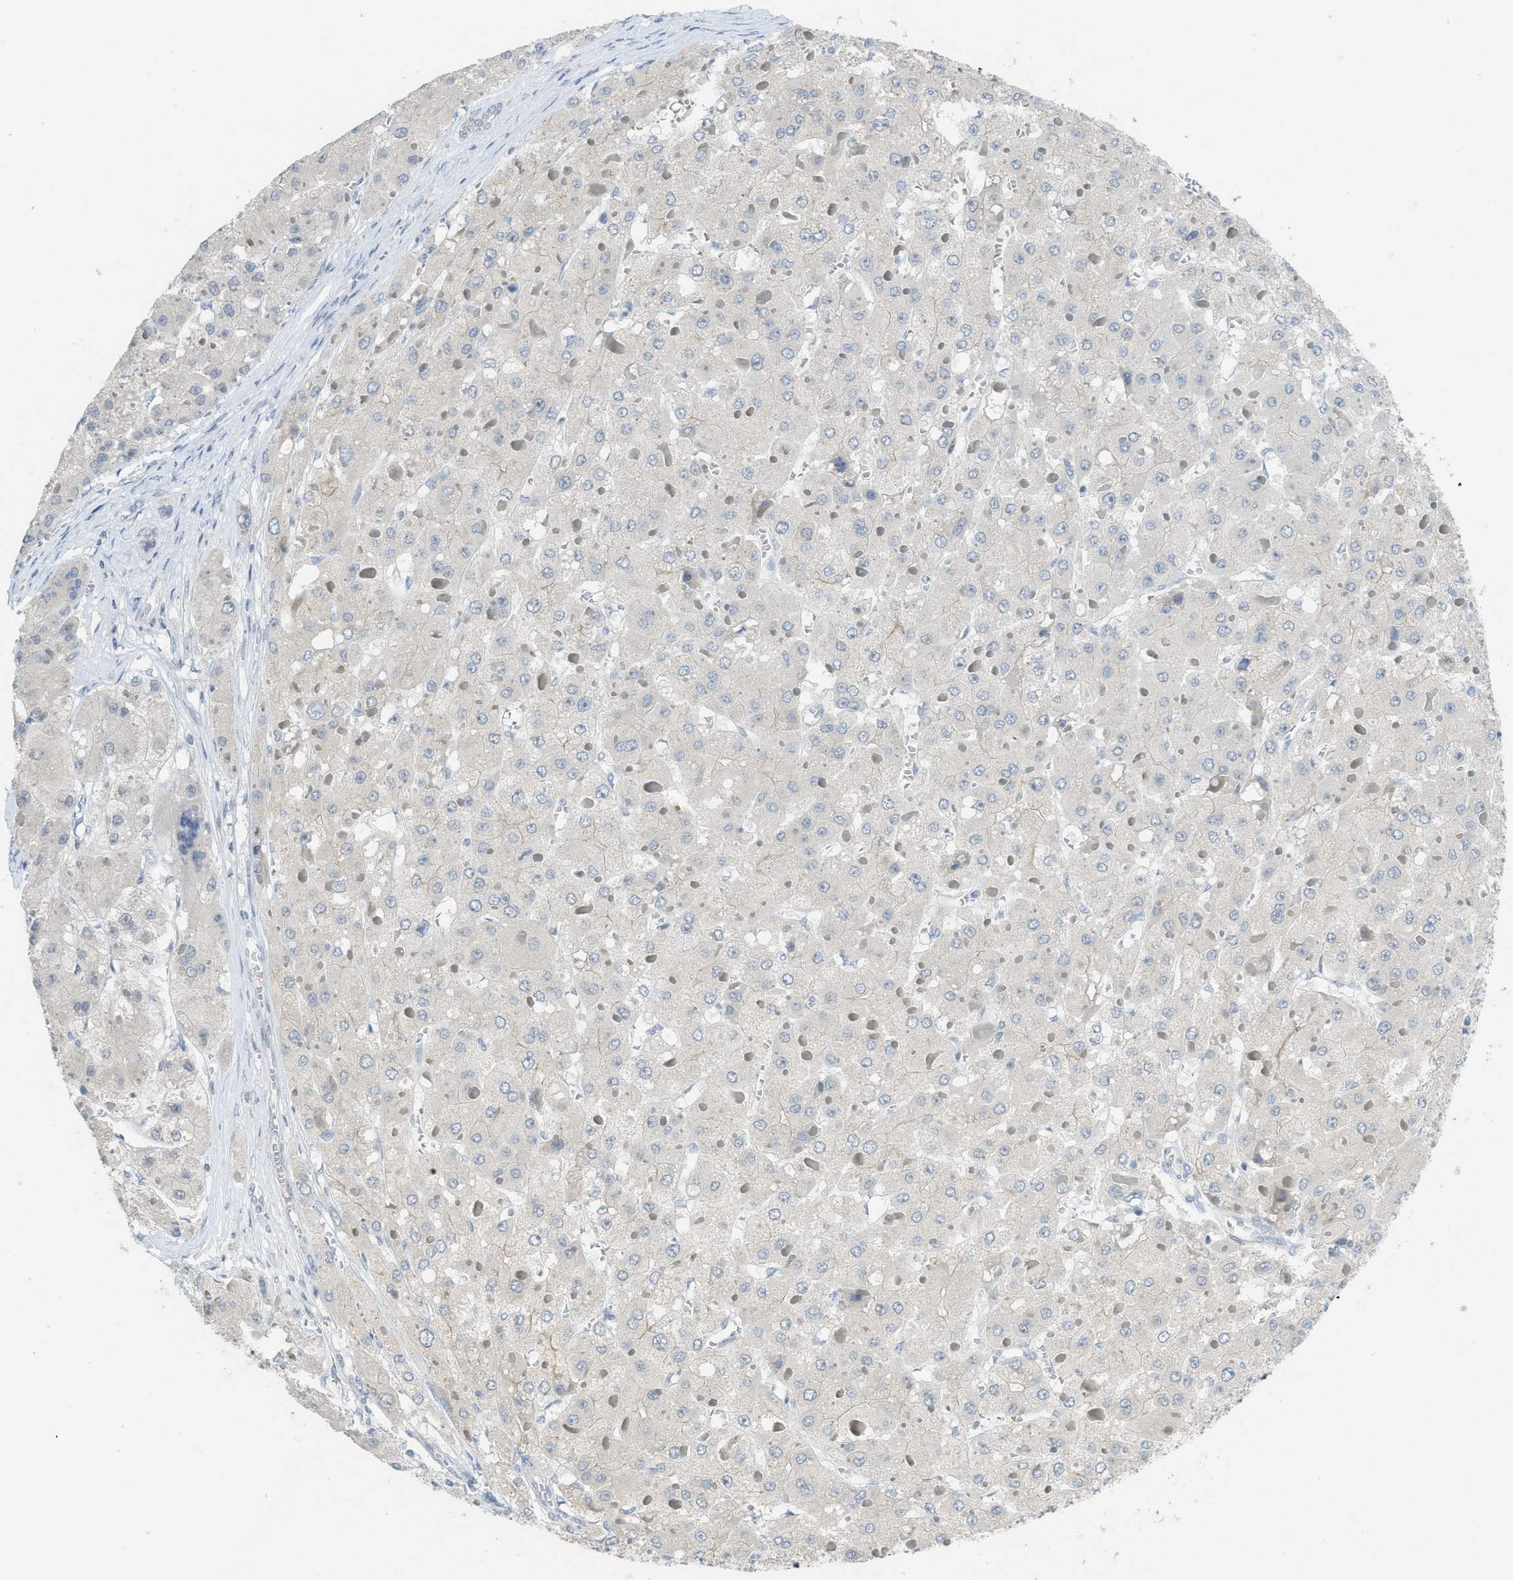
{"staining": {"intensity": "negative", "quantity": "none", "location": "none"}, "tissue": "liver cancer", "cell_type": "Tumor cells", "image_type": "cancer", "snomed": [{"axis": "morphology", "description": "Carcinoma, Hepatocellular, NOS"}, {"axis": "topography", "description": "Liver"}], "caption": "Immunohistochemical staining of hepatocellular carcinoma (liver) reveals no significant staining in tumor cells.", "gene": "TXNDC2", "patient": {"sex": "female", "age": 73}}